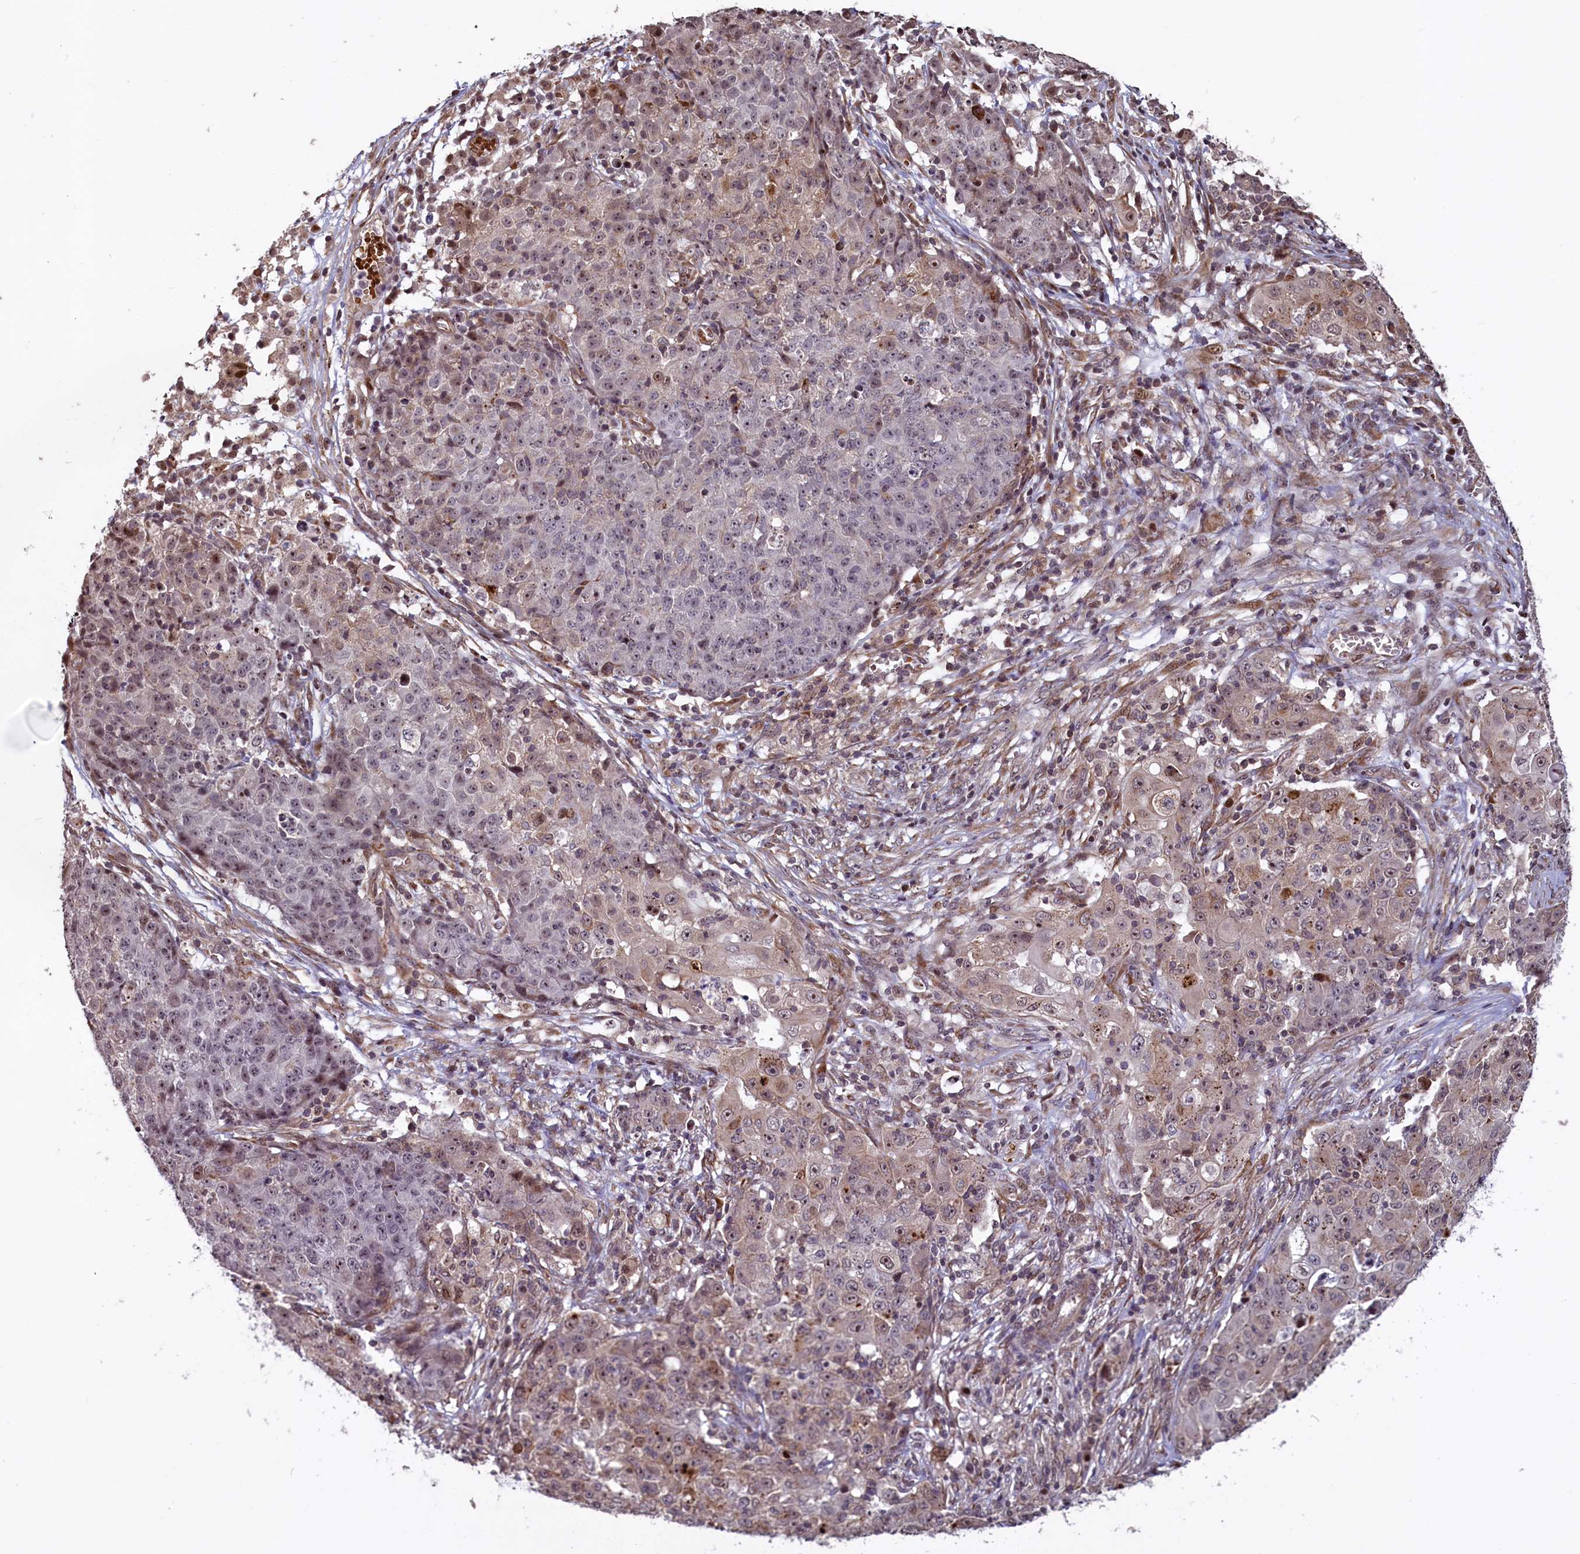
{"staining": {"intensity": "moderate", "quantity": "<25%", "location": "cytoplasmic/membranous,nuclear"}, "tissue": "ovarian cancer", "cell_type": "Tumor cells", "image_type": "cancer", "snomed": [{"axis": "morphology", "description": "Carcinoma, endometroid"}, {"axis": "topography", "description": "Ovary"}], "caption": "Immunohistochemistry (IHC) (DAB) staining of ovarian cancer (endometroid carcinoma) demonstrates moderate cytoplasmic/membranous and nuclear protein staining in about <25% of tumor cells.", "gene": "SHFL", "patient": {"sex": "female", "age": 42}}